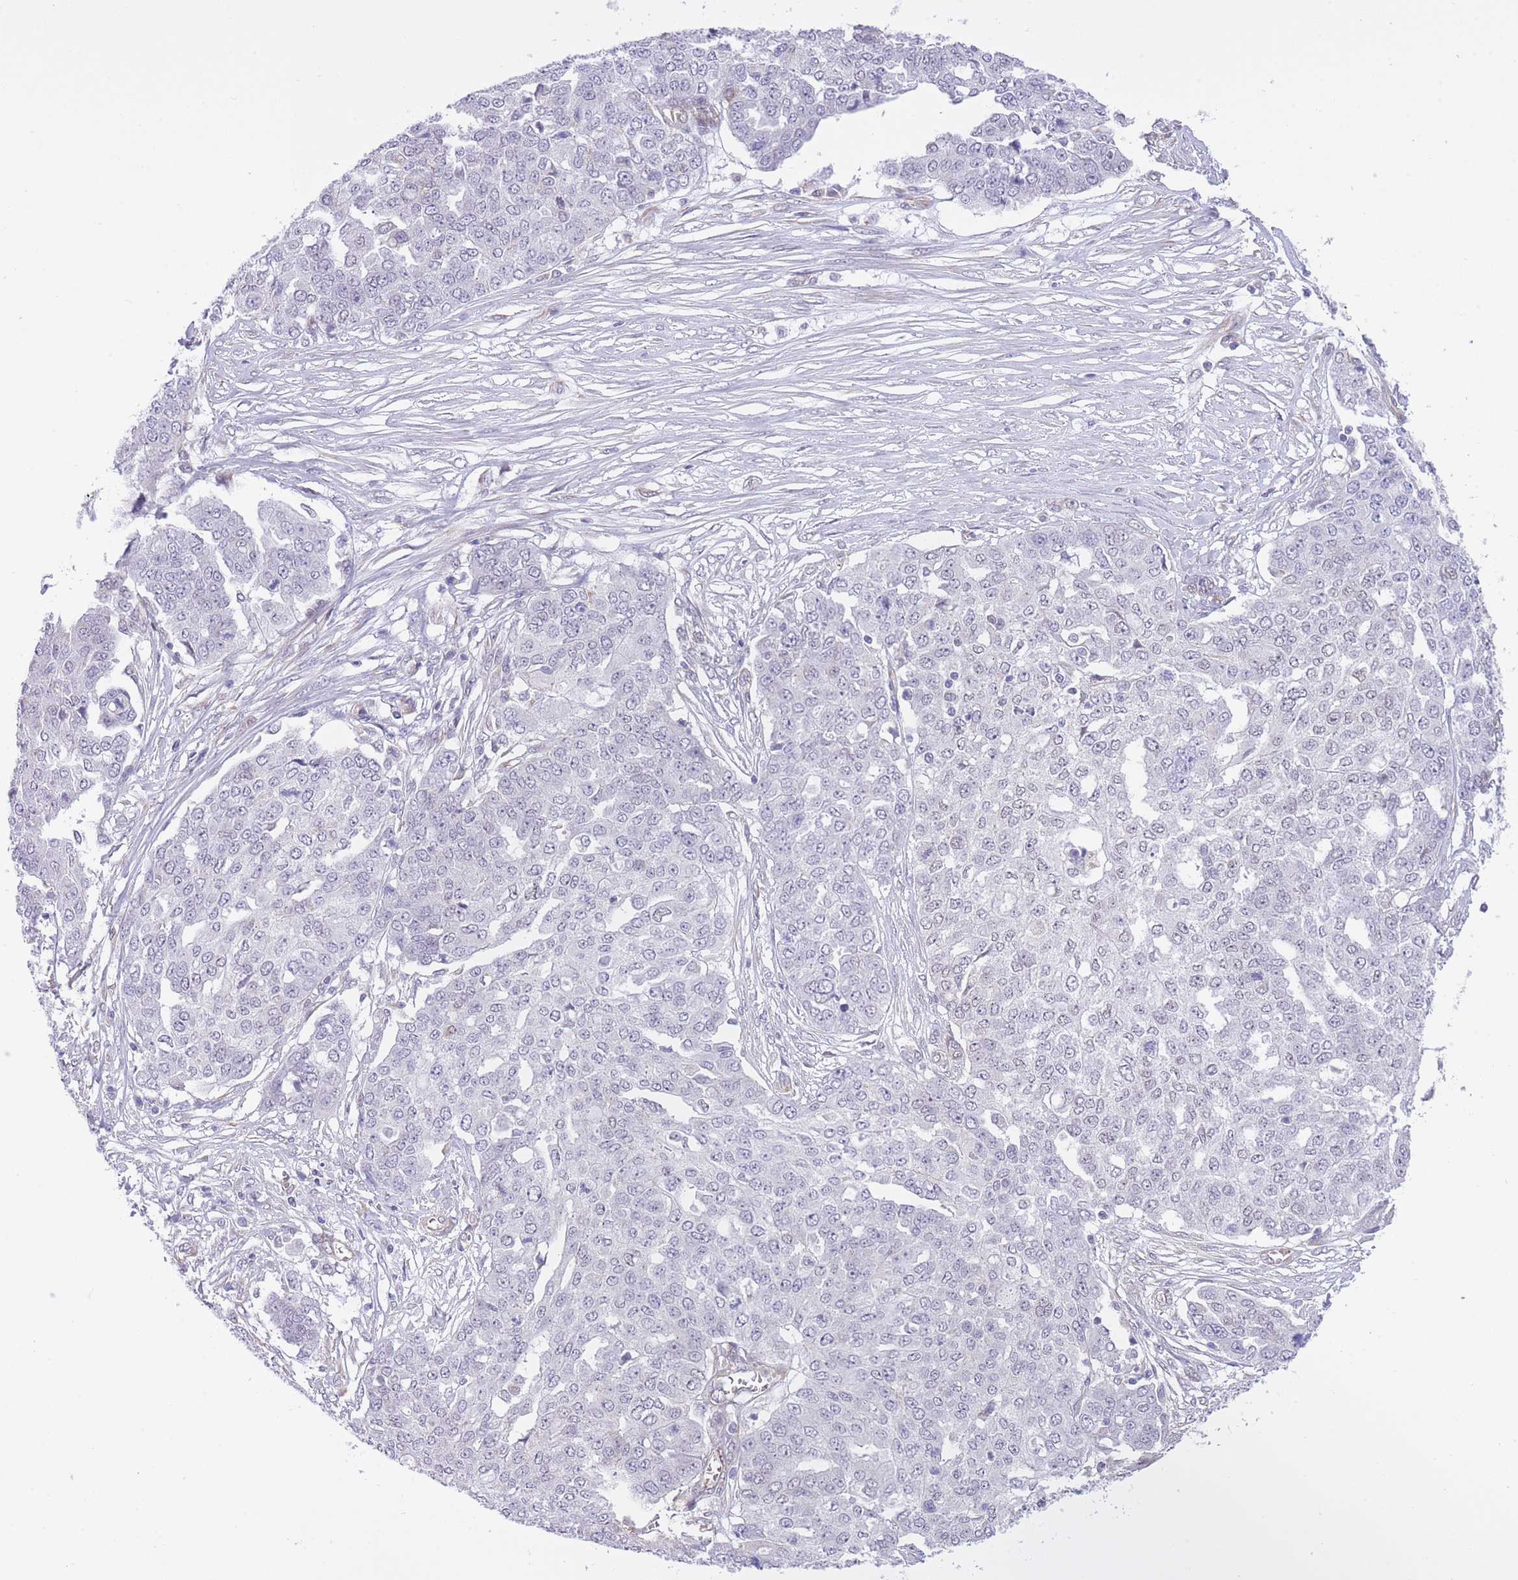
{"staining": {"intensity": "negative", "quantity": "none", "location": "none"}, "tissue": "ovarian cancer", "cell_type": "Tumor cells", "image_type": "cancer", "snomed": [{"axis": "morphology", "description": "Cystadenocarcinoma, serous, NOS"}, {"axis": "topography", "description": "Soft tissue"}, {"axis": "topography", "description": "Ovary"}], "caption": "This is an IHC micrograph of ovarian cancer (serous cystadenocarcinoma). There is no expression in tumor cells.", "gene": "MEIOSIN", "patient": {"sex": "female", "age": 57}}